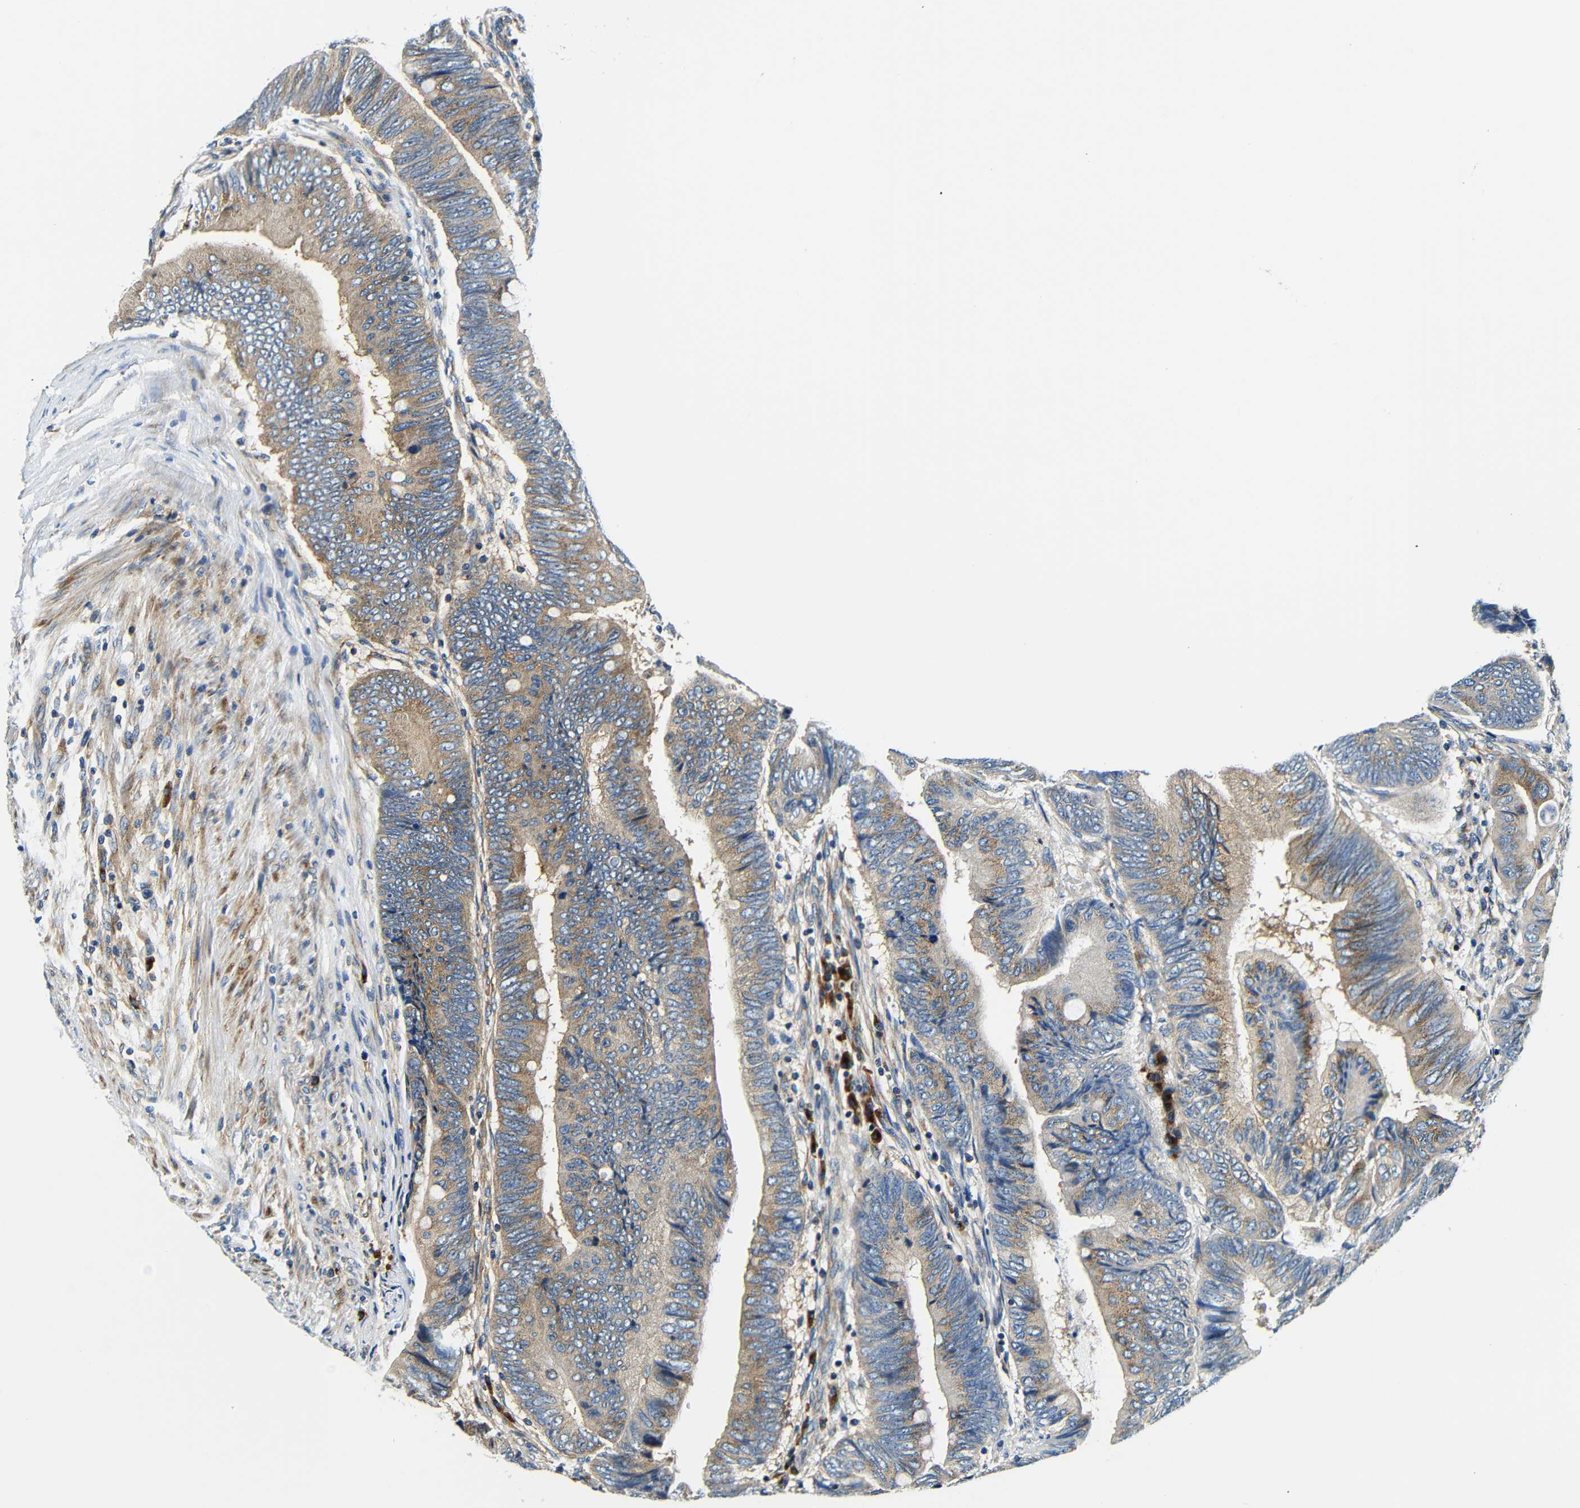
{"staining": {"intensity": "moderate", "quantity": ">75%", "location": "cytoplasmic/membranous"}, "tissue": "colorectal cancer", "cell_type": "Tumor cells", "image_type": "cancer", "snomed": [{"axis": "morphology", "description": "Normal tissue, NOS"}, {"axis": "morphology", "description": "Adenocarcinoma, NOS"}, {"axis": "topography", "description": "Rectum"}, {"axis": "topography", "description": "Peripheral nerve tissue"}], "caption": "Moderate cytoplasmic/membranous protein positivity is identified in about >75% of tumor cells in colorectal cancer (adenocarcinoma). The staining is performed using DAB (3,3'-diaminobenzidine) brown chromogen to label protein expression. The nuclei are counter-stained blue using hematoxylin.", "gene": "USO1", "patient": {"sex": "male", "age": 92}}